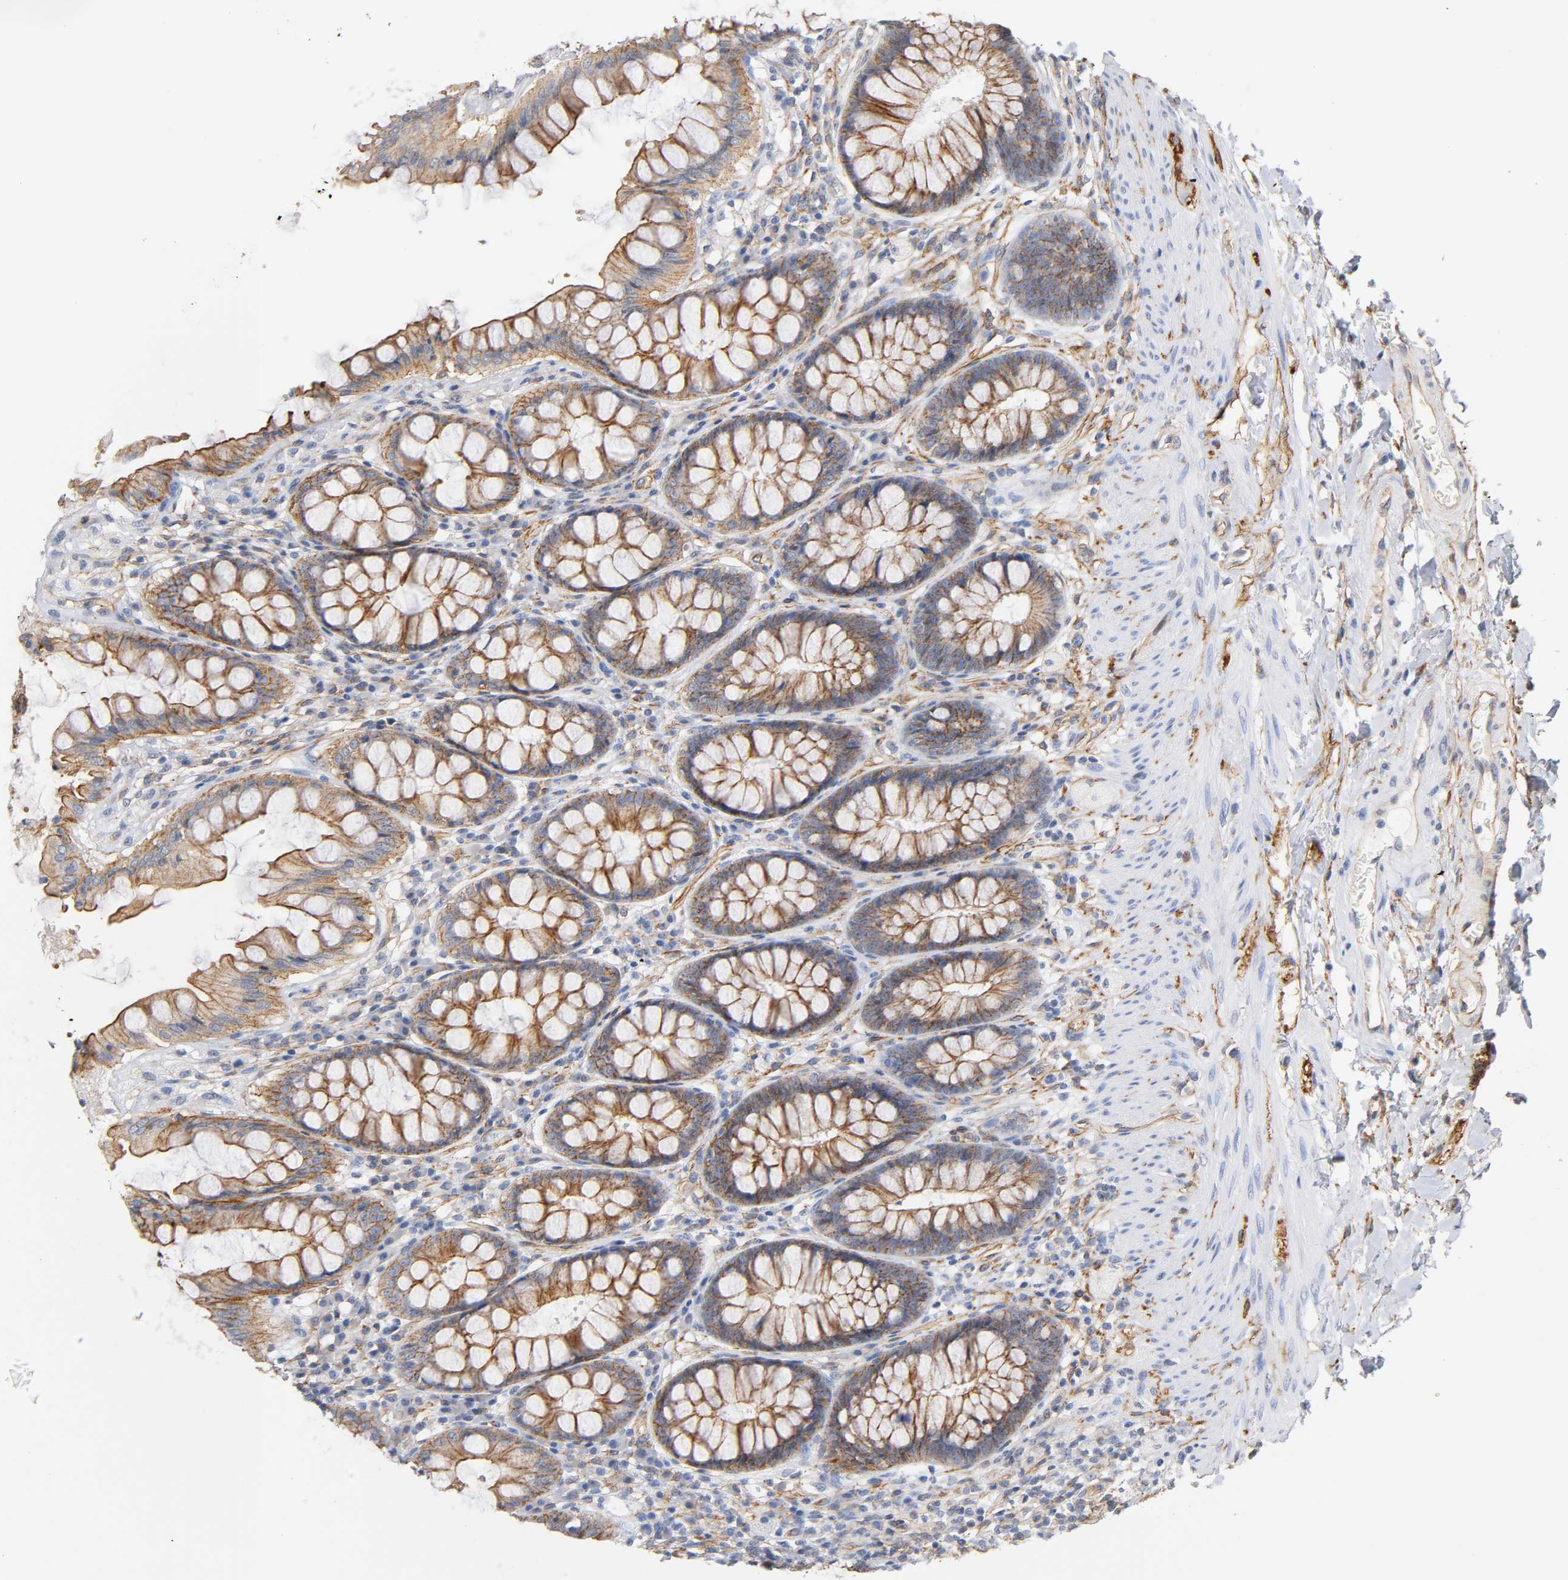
{"staining": {"intensity": "moderate", "quantity": ">75%", "location": "cytoplasmic/membranous"}, "tissue": "rectum", "cell_type": "Glandular cells", "image_type": "normal", "snomed": [{"axis": "morphology", "description": "Normal tissue, NOS"}, {"axis": "topography", "description": "Rectum"}], "caption": "Protein analysis of benign rectum demonstrates moderate cytoplasmic/membranous staining in about >75% of glandular cells.", "gene": "SPTAN1", "patient": {"sex": "female", "age": 46}}